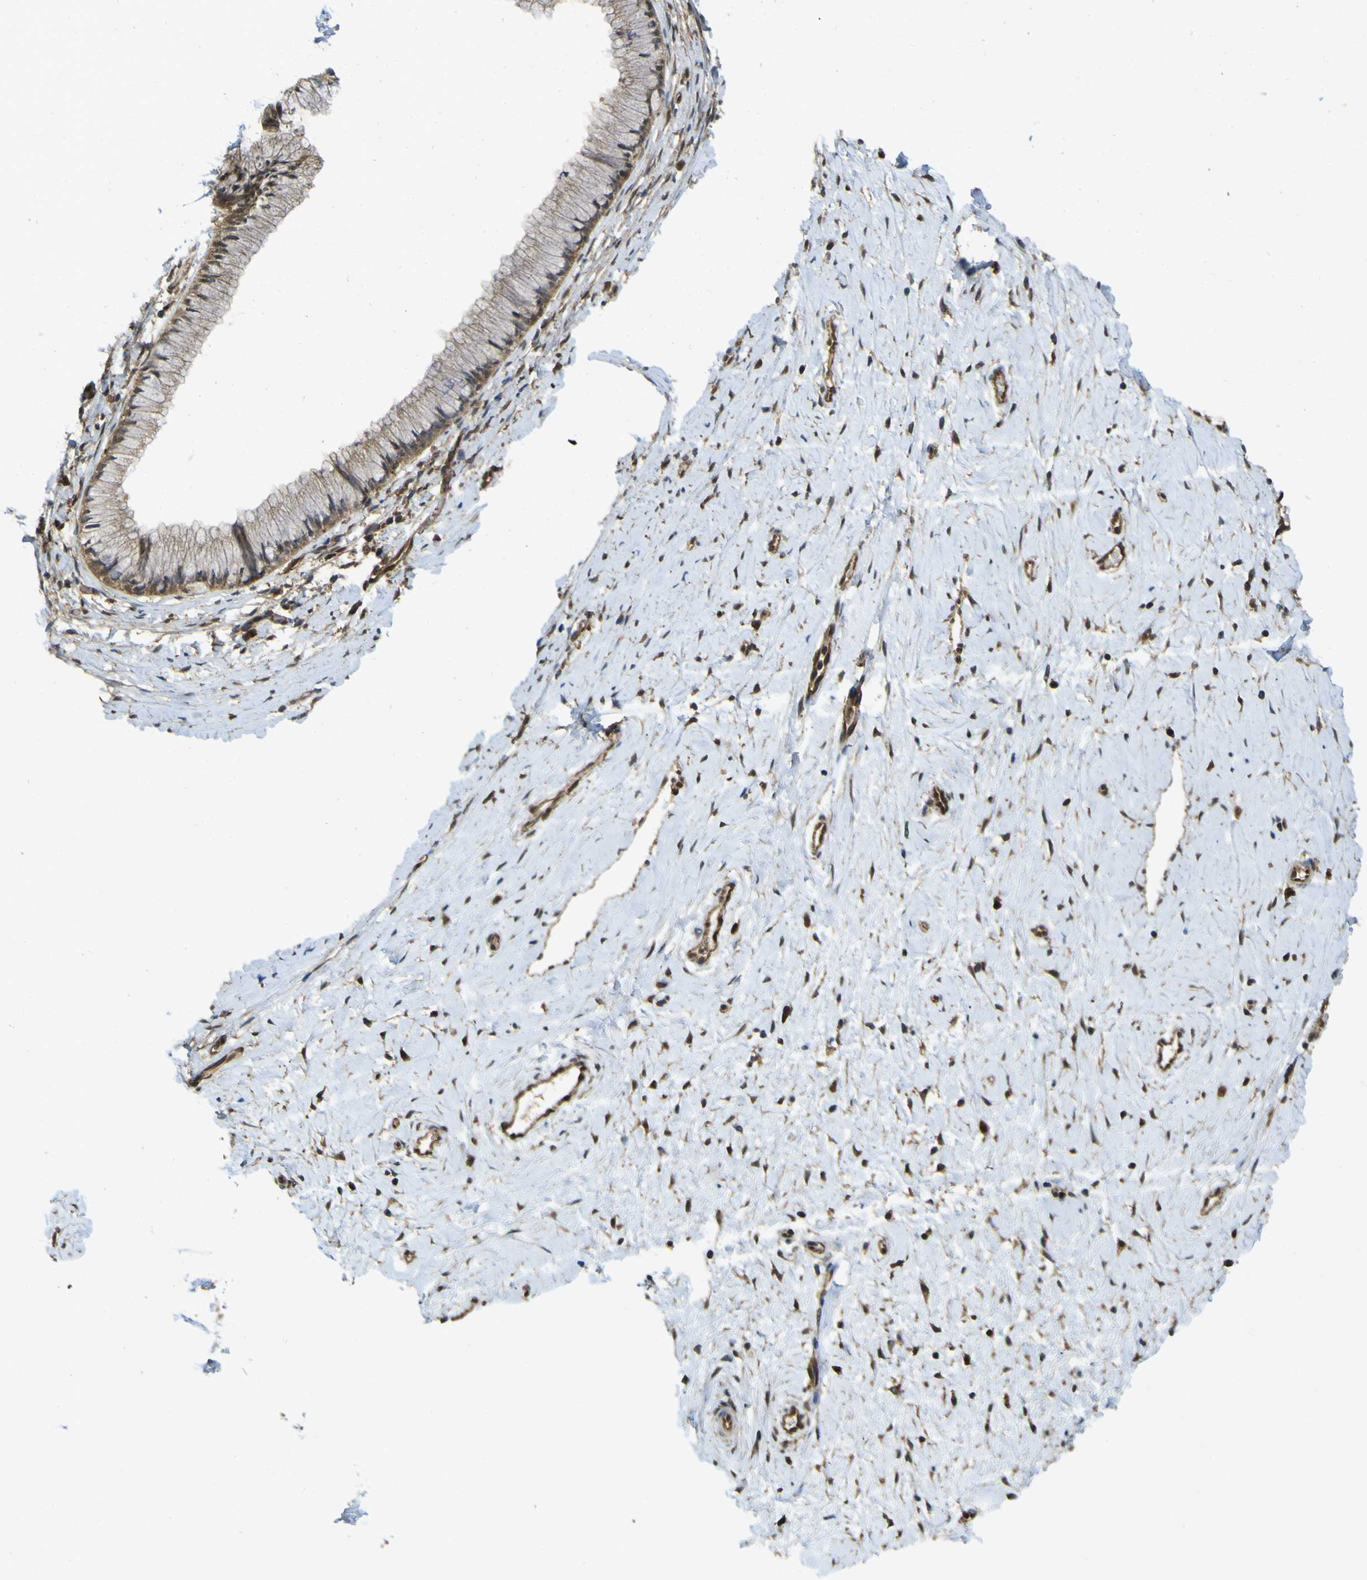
{"staining": {"intensity": "moderate", "quantity": ">75%", "location": "cytoplasmic/membranous"}, "tissue": "cervix", "cell_type": "Glandular cells", "image_type": "normal", "snomed": [{"axis": "morphology", "description": "Normal tissue, NOS"}, {"axis": "topography", "description": "Cervix"}], "caption": "This is a micrograph of immunohistochemistry (IHC) staining of benign cervix, which shows moderate expression in the cytoplasmic/membranous of glandular cells.", "gene": "YWHAG", "patient": {"sex": "female", "age": 39}}